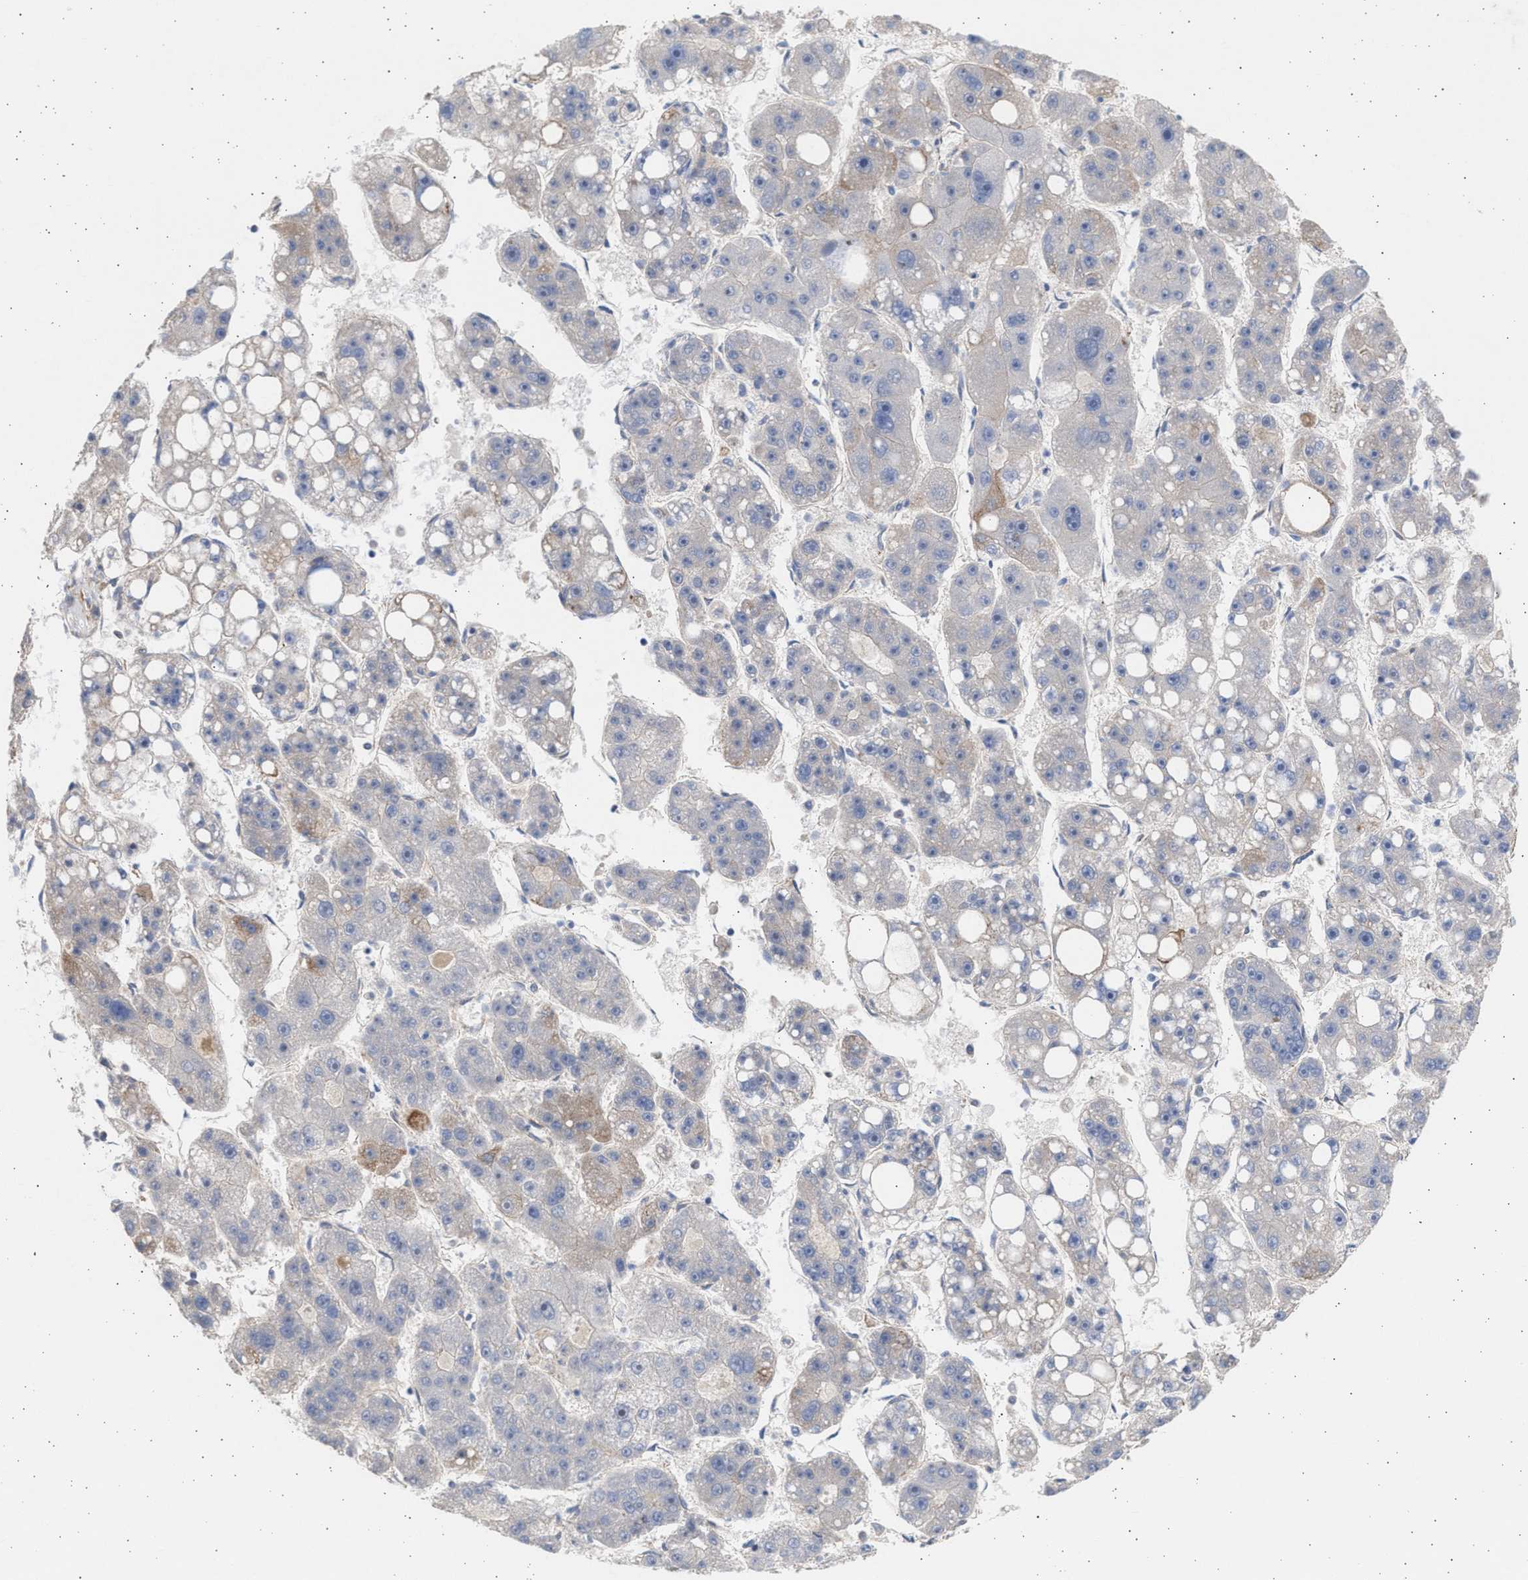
{"staining": {"intensity": "negative", "quantity": "none", "location": "none"}, "tissue": "liver cancer", "cell_type": "Tumor cells", "image_type": "cancer", "snomed": [{"axis": "morphology", "description": "Carcinoma, Hepatocellular, NOS"}, {"axis": "topography", "description": "Liver"}], "caption": "An immunohistochemistry micrograph of liver hepatocellular carcinoma is shown. There is no staining in tumor cells of liver hepatocellular carcinoma. (Brightfield microscopy of DAB (3,3'-diaminobenzidine) IHC at high magnification).", "gene": "NBR1", "patient": {"sex": "female", "age": 61}}